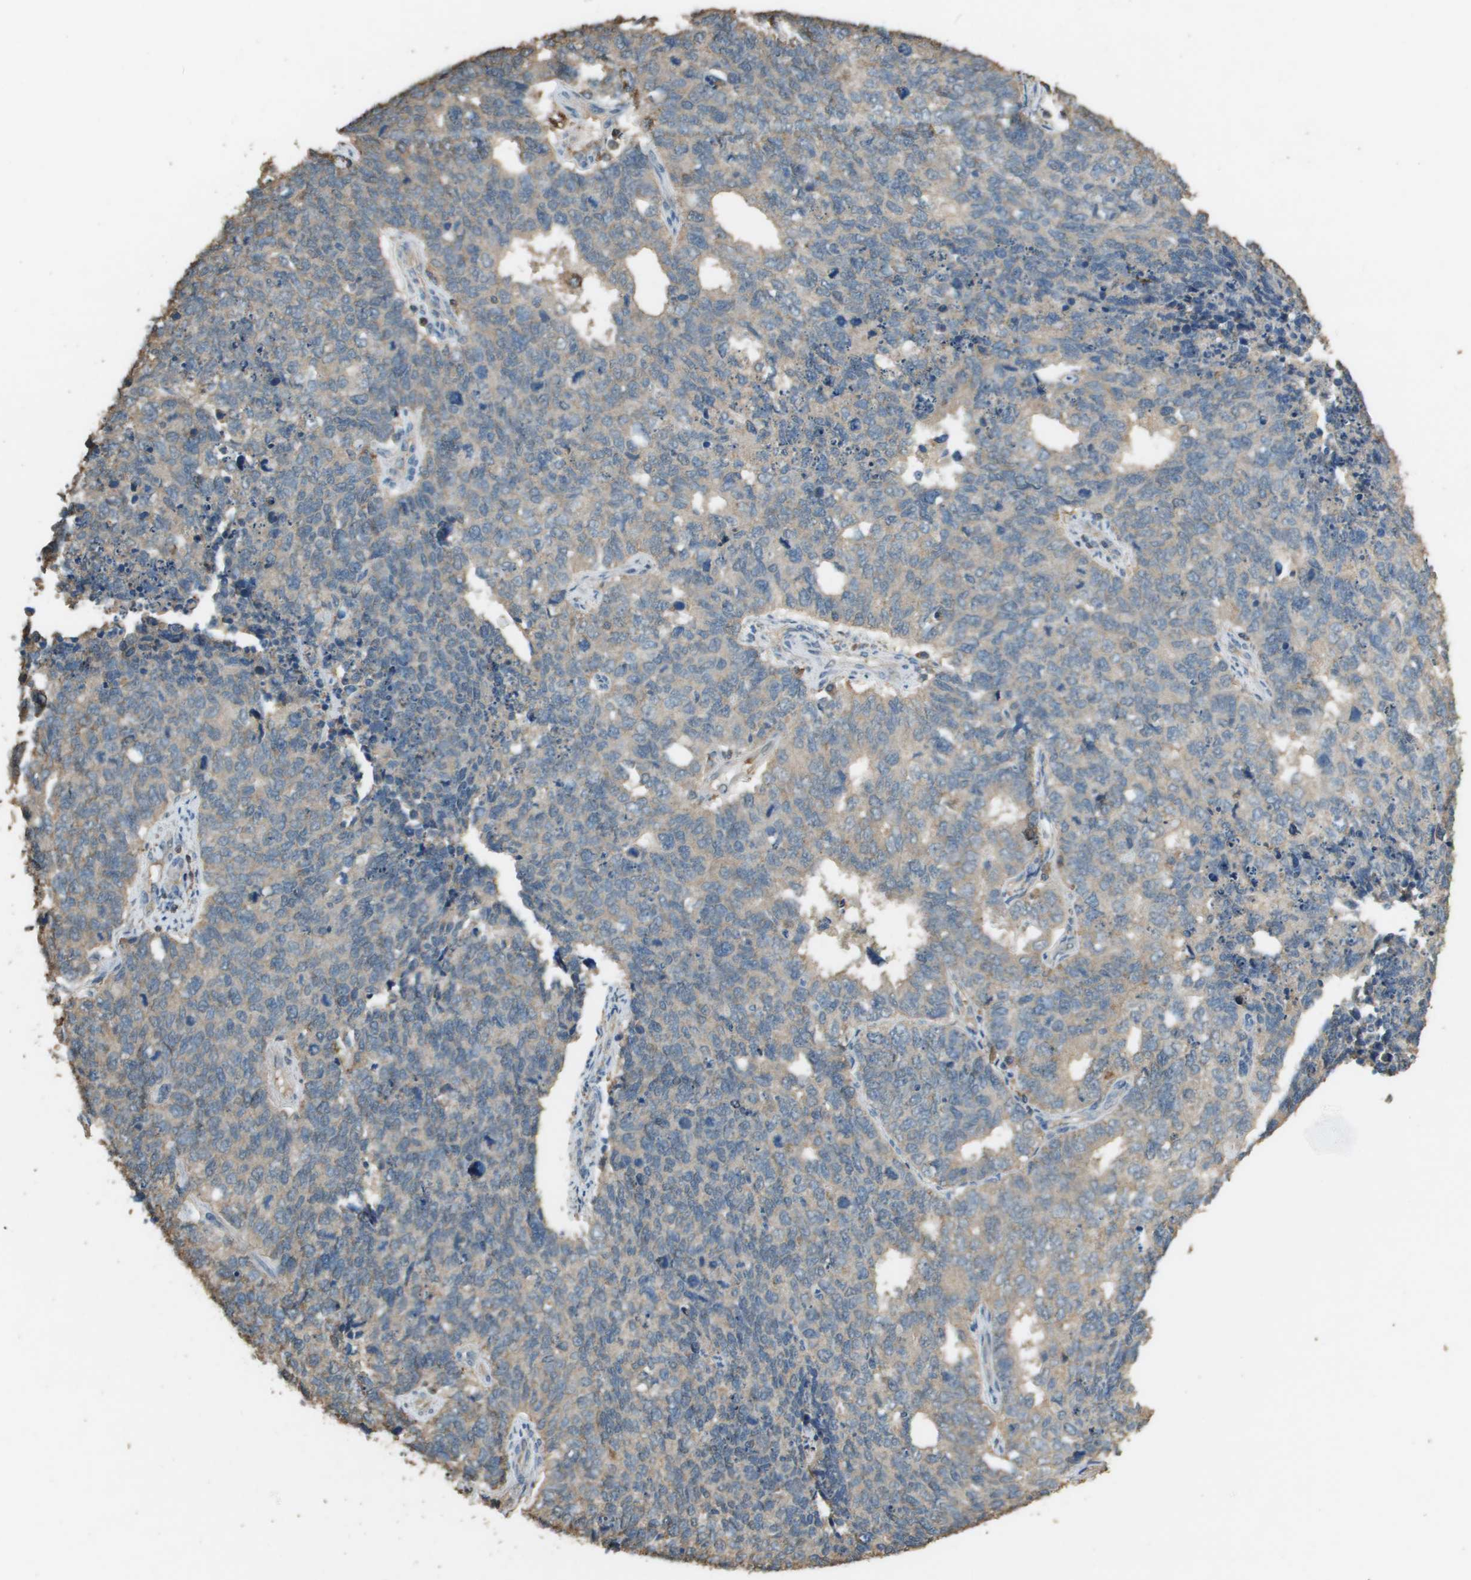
{"staining": {"intensity": "weak", "quantity": ">75%", "location": "cytoplasmic/membranous"}, "tissue": "cervical cancer", "cell_type": "Tumor cells", "image_type": "cancer", "snomed": [{"axis": "morphology", "description": "Squamous cell carcinoma, NOS"}, {"axis": "topography", "description": "Cervix"}], "caption": "Human cervical cancer stained for a protein (brown) shows weak cytoplasmic/membranous positive staining in approximately >75% of tumor cells.", "gene": "MS4A7", "patient": {"sex": "female", "age": 63}}